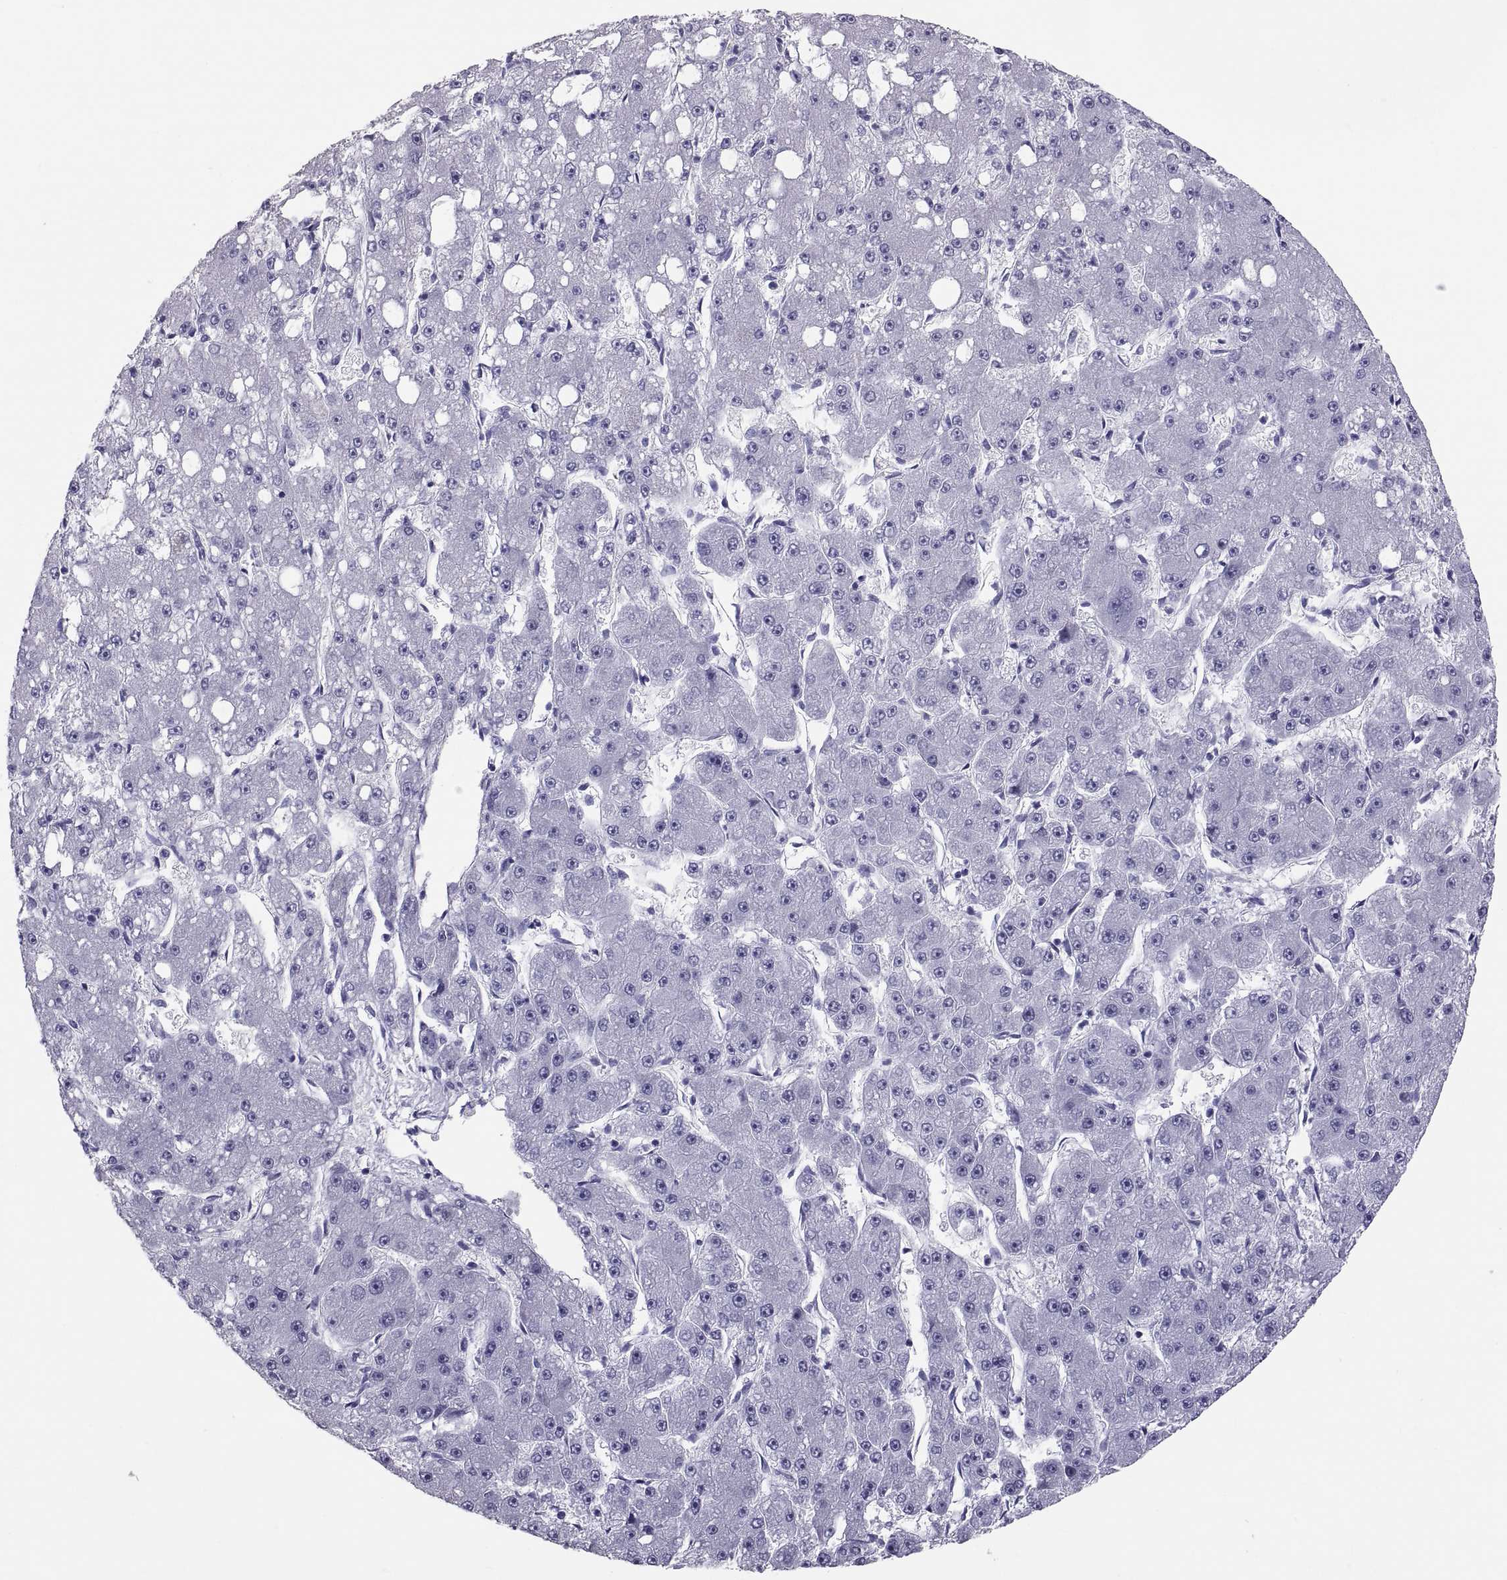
{"staining": {"intensity": "negative", "quantity": "none", "location": "none"}, "tissue": "liver cancer", "cell_type": "Tumor cells", "image_type": "cancer", "snomed": [{"axis": "morphology", "description": "Carcinoma, Hepatocellular, NOS"}, {"axis": "topography", "description": "Liver"}], "caption": "An IHC histopathology image of liver cancer (hepatocellular carcinoma) is shown. There is no staining in tumor cells of liver cancer (hepatocellular carcinoma). (DAB immunohistochemistry visualized using brightfield microscopy, high magnification).", "gene": "RNASE12", "patient": {"sex": "male", "age": 67}}